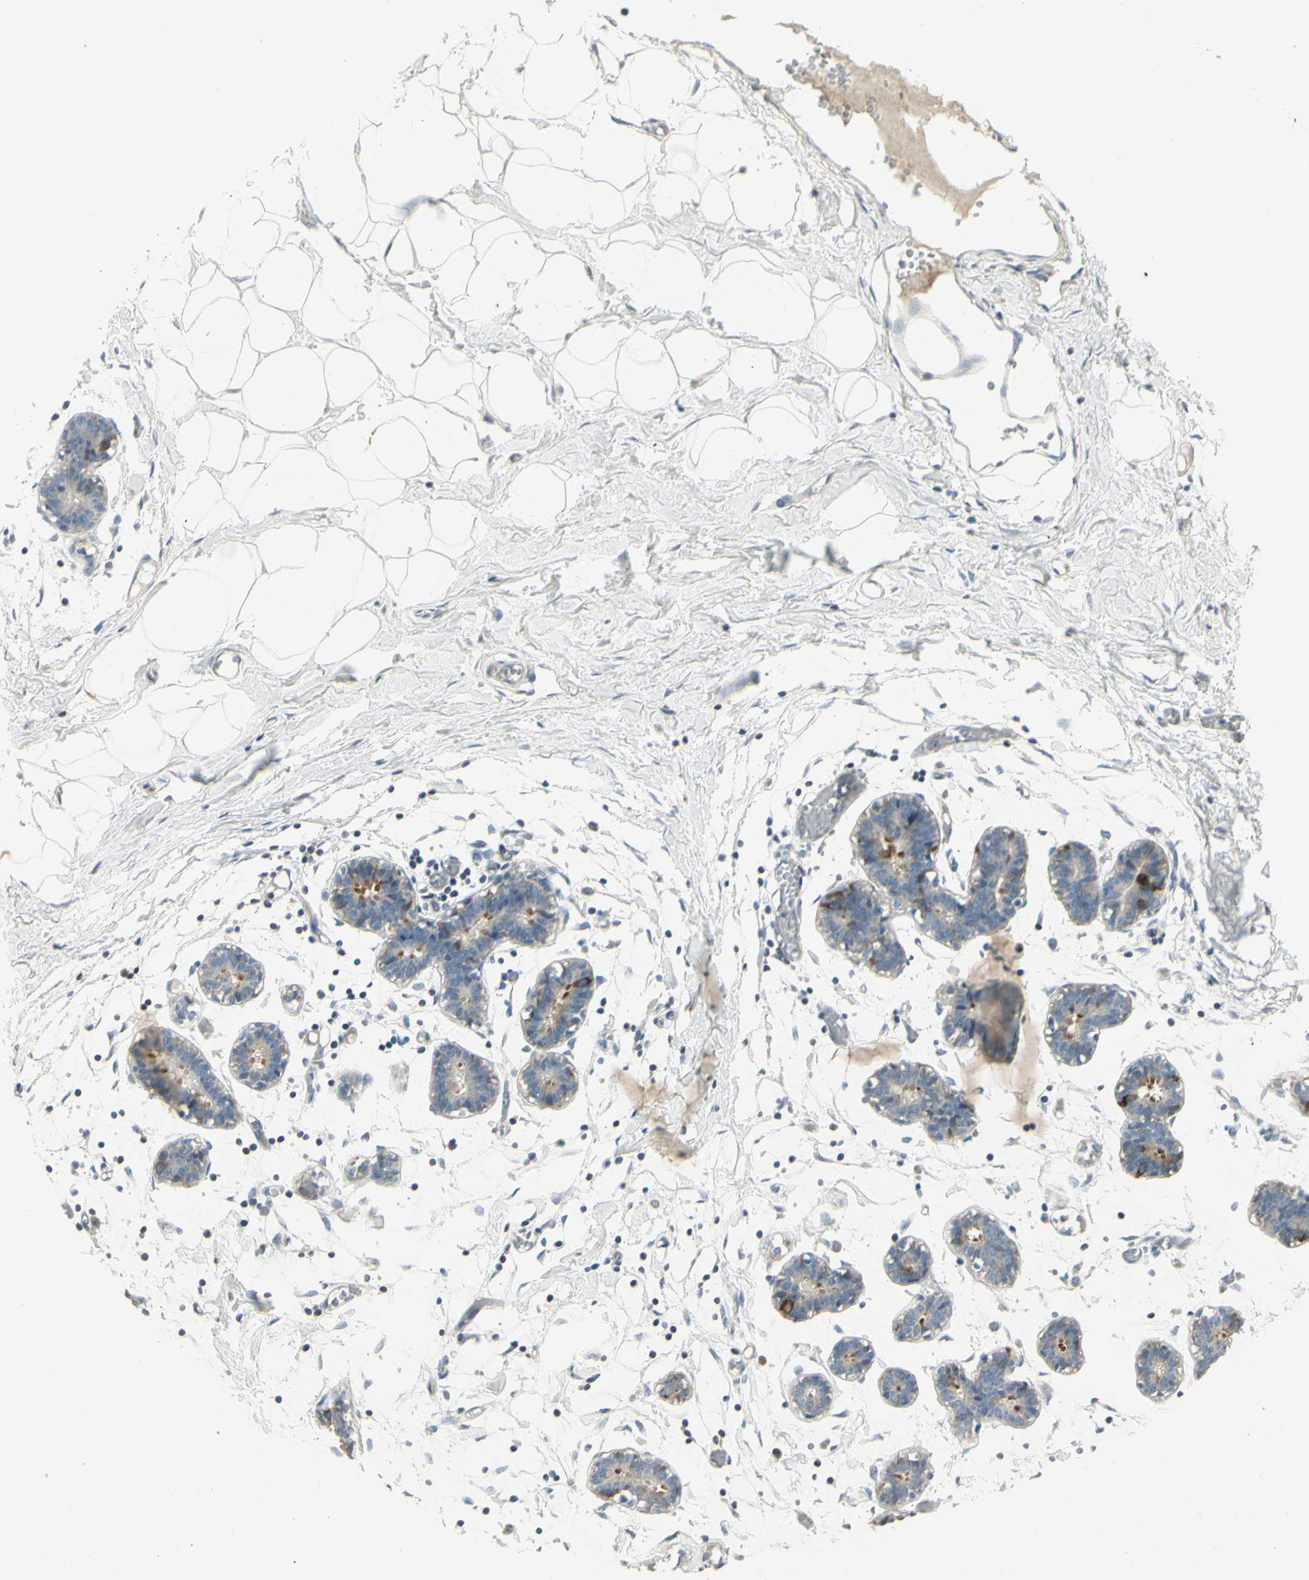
{"staining": {"intensity": "negative", "quantity": "none", "location": "none"}, "tissue": "breast", "cell_type": "Adipocytes", "image_type": "normal", "snomed": [{"axis": "morphology", "description": "Normal tissue, NOS"}, {"axis": "topography", "description": "Breast"}], "caption": "Immunohistochemistry image of benign breast: human breast stained with DAB (3,3'-diaminobenzidine) displays no significant protein expression in adipocytes. (DAB (3,3'-diaminobenzidine) immunohistochemistry visualized using brightfield microscopy, high magnification).", "gene": "CCNB2", "patient": {"sex": "female", "age": 27}}